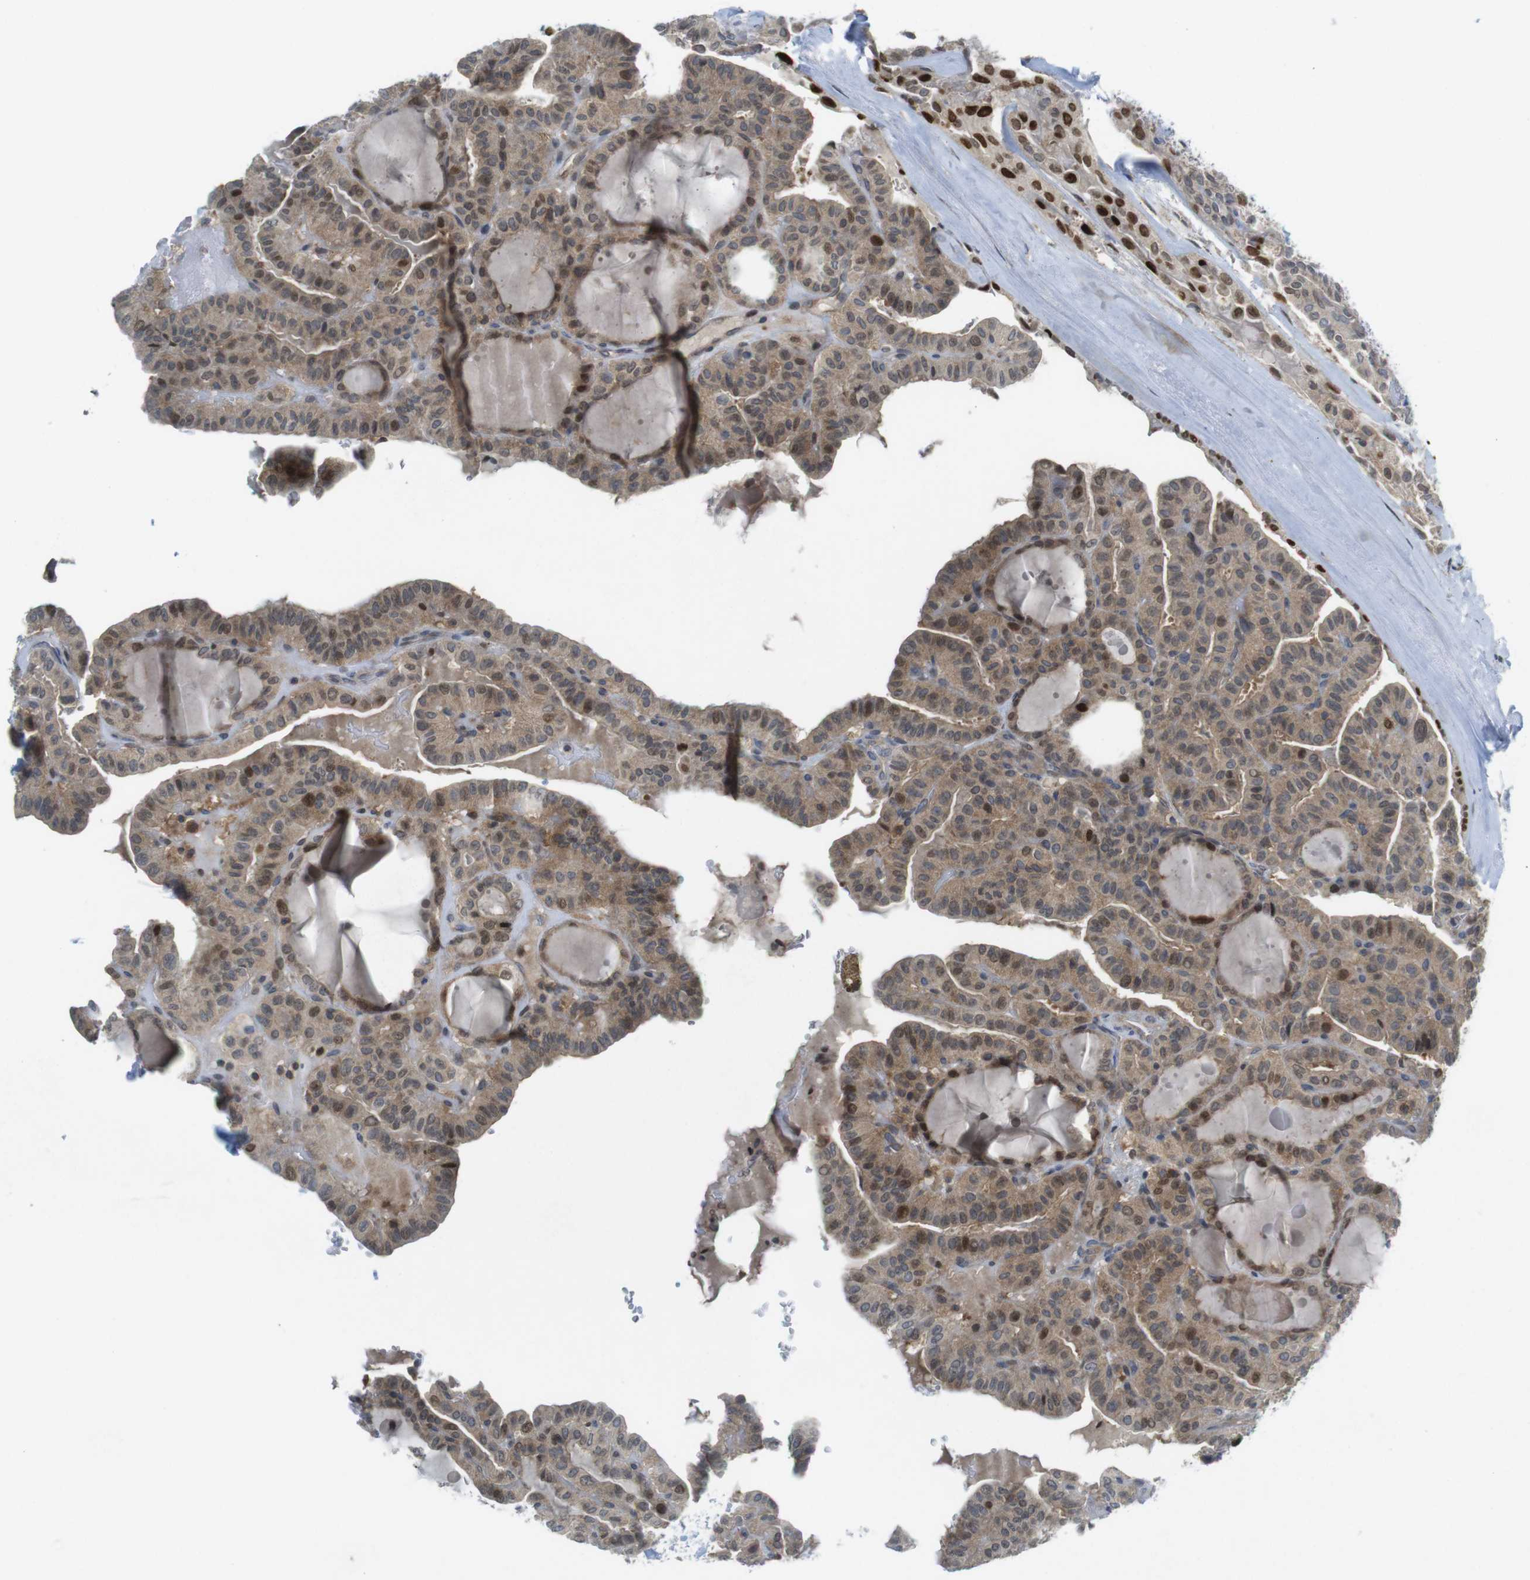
{"staining": {"intensity": "moderate", "quantity": ">75%", "location": "cytoplasmic/membranous,nuclear"}, "tissue": "thyroid cancer", "cell_type": "Tumor cells", "image_type": "cancer", "snomed": [{"axis": "morphology", "description": "Papillary adenocarcinoma, NOS"}, {"axis": "topography", "description": "Thyroid gland"}], "caption": "A brown stain highlights moderate cytoplasmic/membranous and nuclear expression of a protein in papillary adenocarcinoma (thyroid) tumor cells.", "gene": "RCC1", "patient": {"sex": "male", "age": 77}}